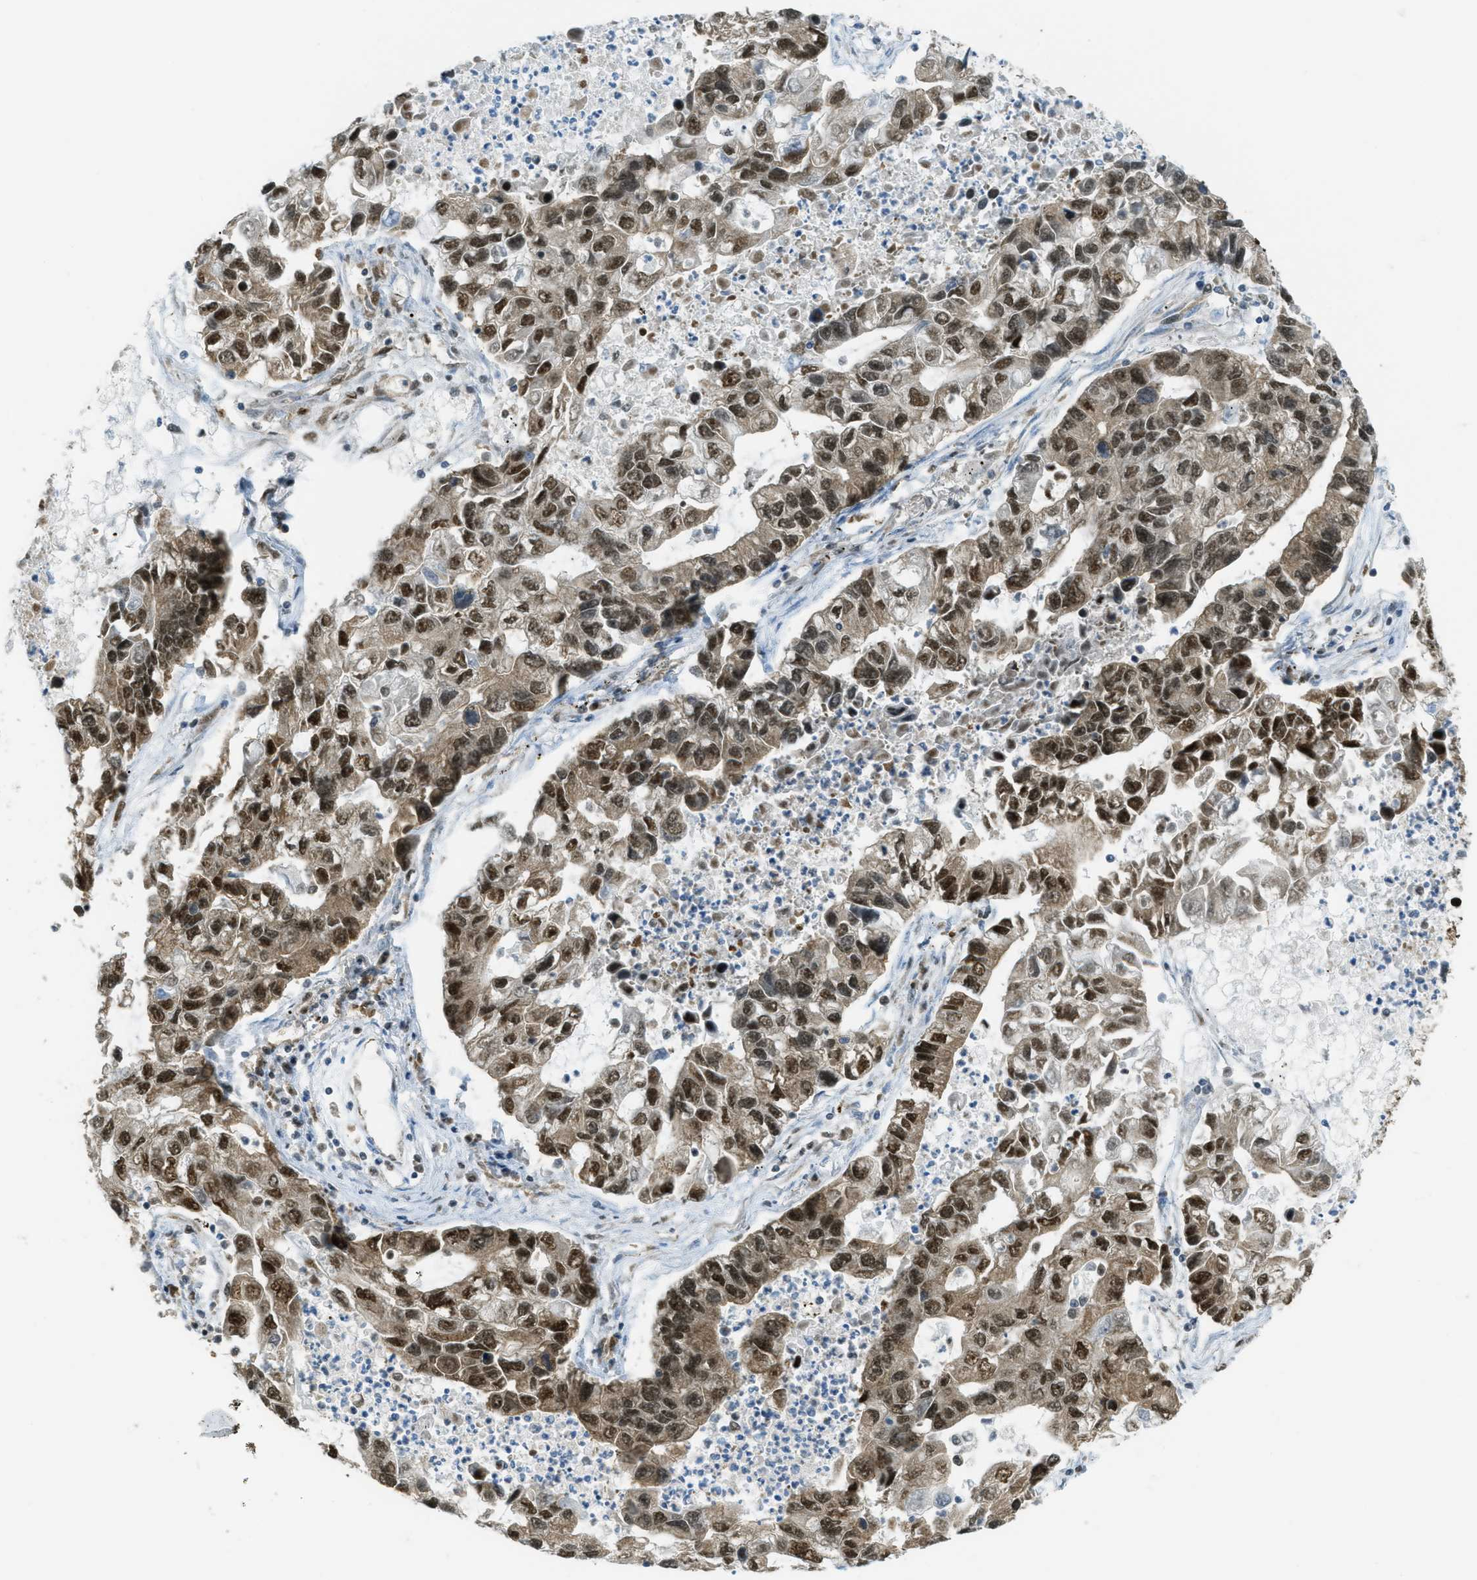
{"staining": {"intensity": "strong", "quantity": ">75%", "location": "nuclear"}, "tissue": "lung cancer", "cell_type": "Tumor cells", "image_type": "cancer", "snomed": [{"axis": "morphology", "description": "Adenocarcinoma, NOS"}, {"axis": "topography", "description": "Lung"}], "caption": "Immunohistochemical staining of human adenocarcinoma (lung) reveals high levels of strong nuclear staining in about >75% of tumor cells.", "gene": "TNPO1", "patient": {"sex": "female", "age": 51}}